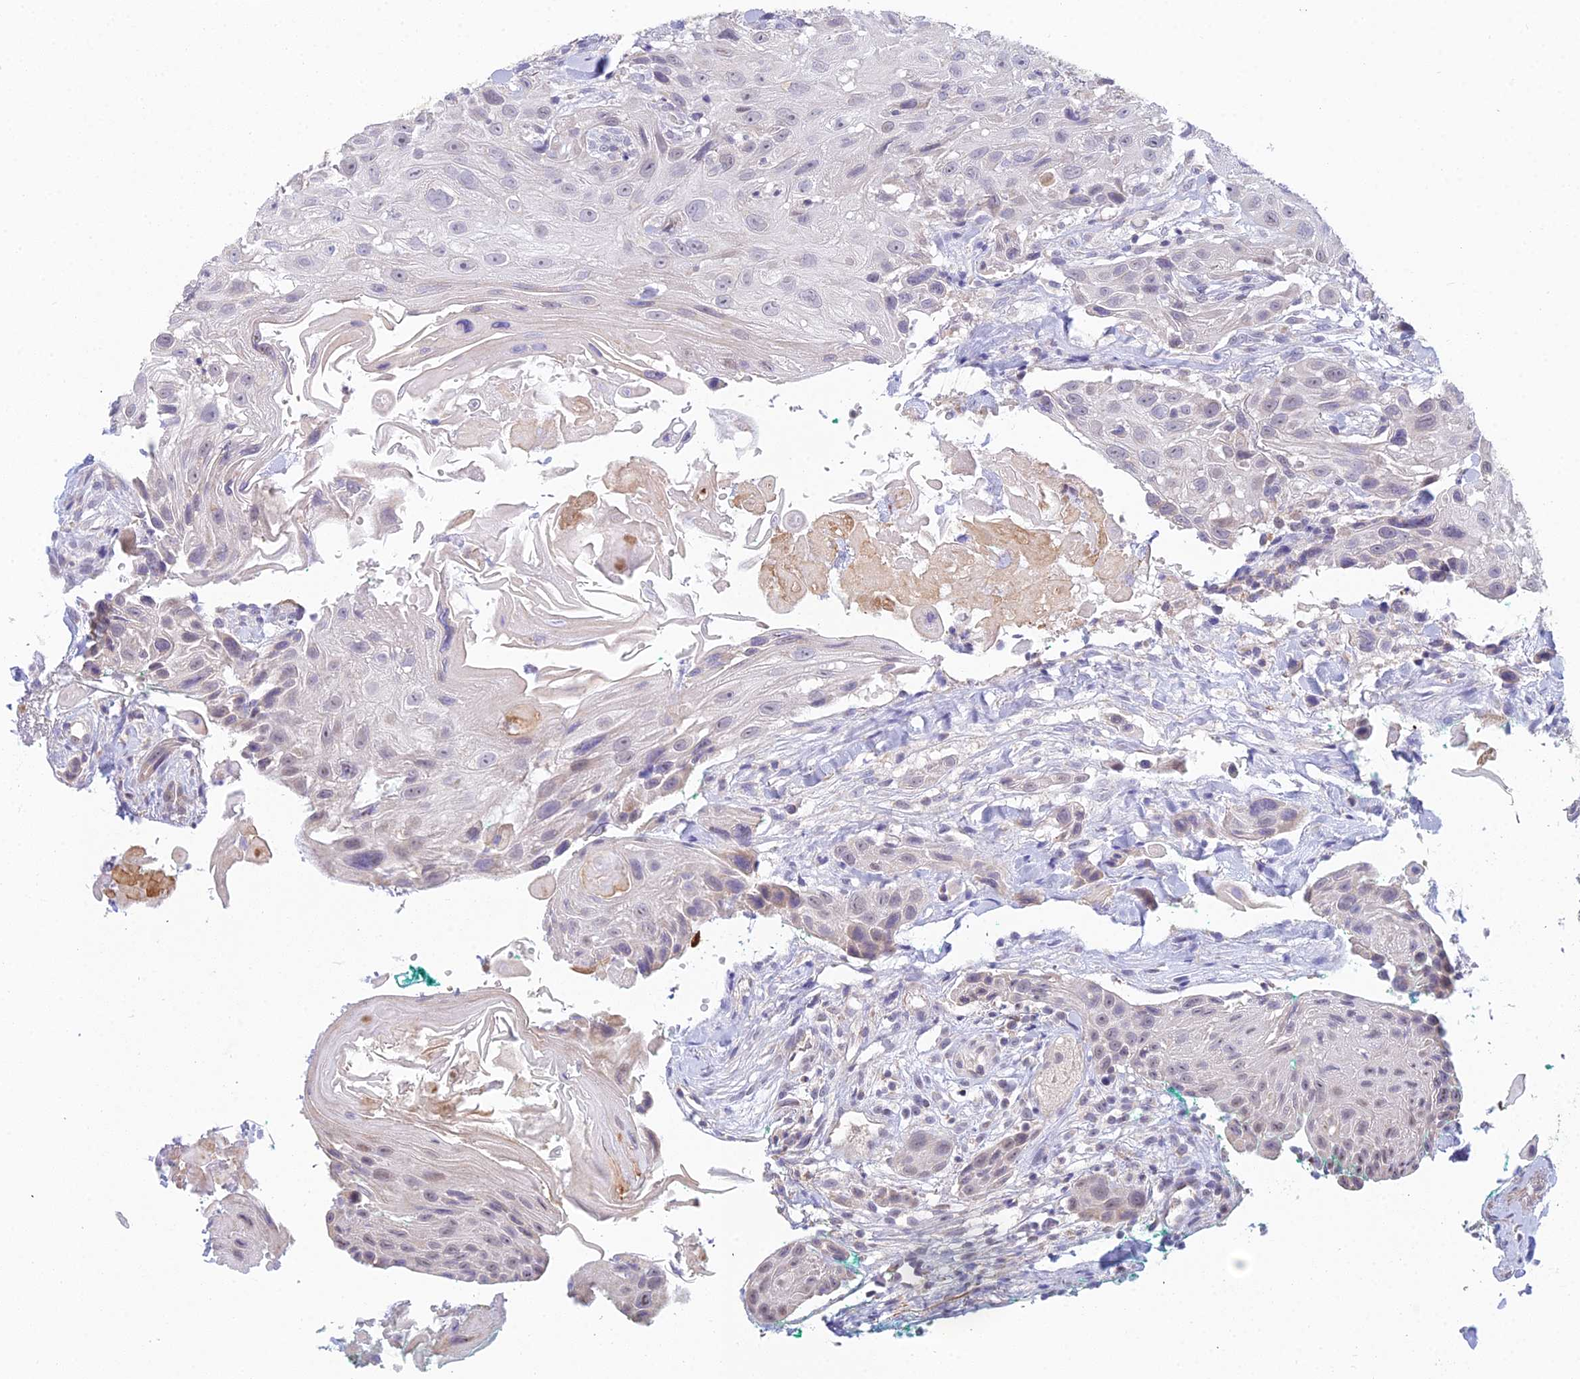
{"staining": {"intensity": "negative", "quantity": "none", "location": "none"}, "tissue": "head and neck cancer", "cell_type": "Tumor cells", "image_type": "cancer", "snomed": [{"axis": "morphology", "description": "Squamous cell carcinoma, NOS"}, {"axis": "topography", "description": "Head-Neck"}], "caption": "Head and neck squamous cell carcinoma was stained to show a protein in brown. There is no significant staining in tumor cells. (Brightfield microscopy of DAB immunohistochemistry (IHC) at high magnification).", "gene": "CFAP206", "patient": {"sex": "male", "age": 81}}